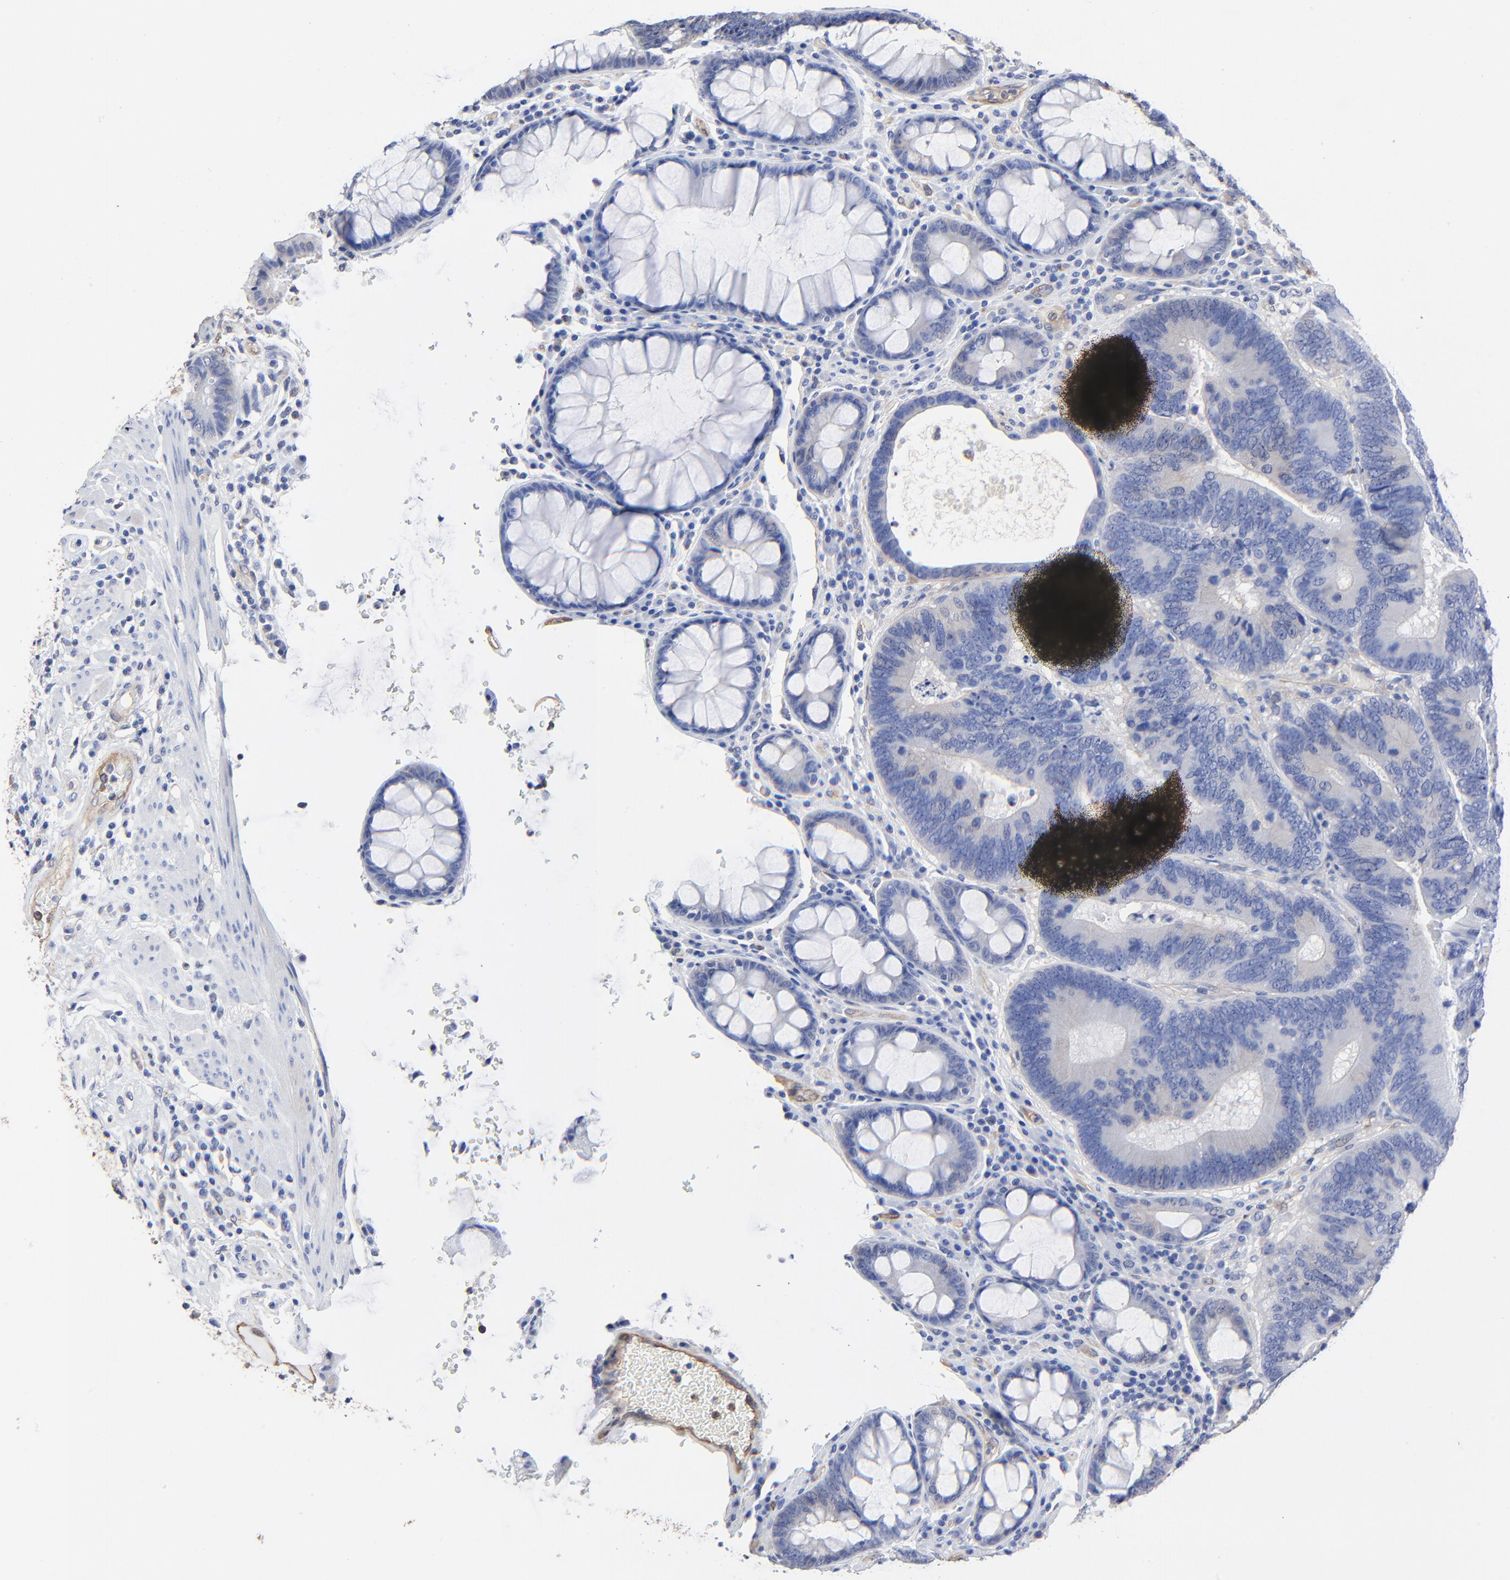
{"staining": {"intensity": "negative", "quantity": "none", "location": "none"}, "tissue": "colorectal cancer", "cell_type": "Tumor cells", "image_type": "cancer", "snomed": [{"axis": "morphology", "description": "Normal tissue, NOS"}, {"axis": "morphology", "description": "Adenocarcinoma, NOS"}, {"axis": "topography", "description": "Colon"}], "caption": "This histopathology image is of colorectal adenocarcinoma stained with immunohistochemistry to label a protein in brown with the nuclei are counter-stained blue. There is no staining in tumor cells. (Stains: DAB IHC with hematoxylin counter stain, Microscopy: brightfield microscopy at high magnification).", "gene": "TAGLN2", "patient": {"sex": "female", "age": 78}}